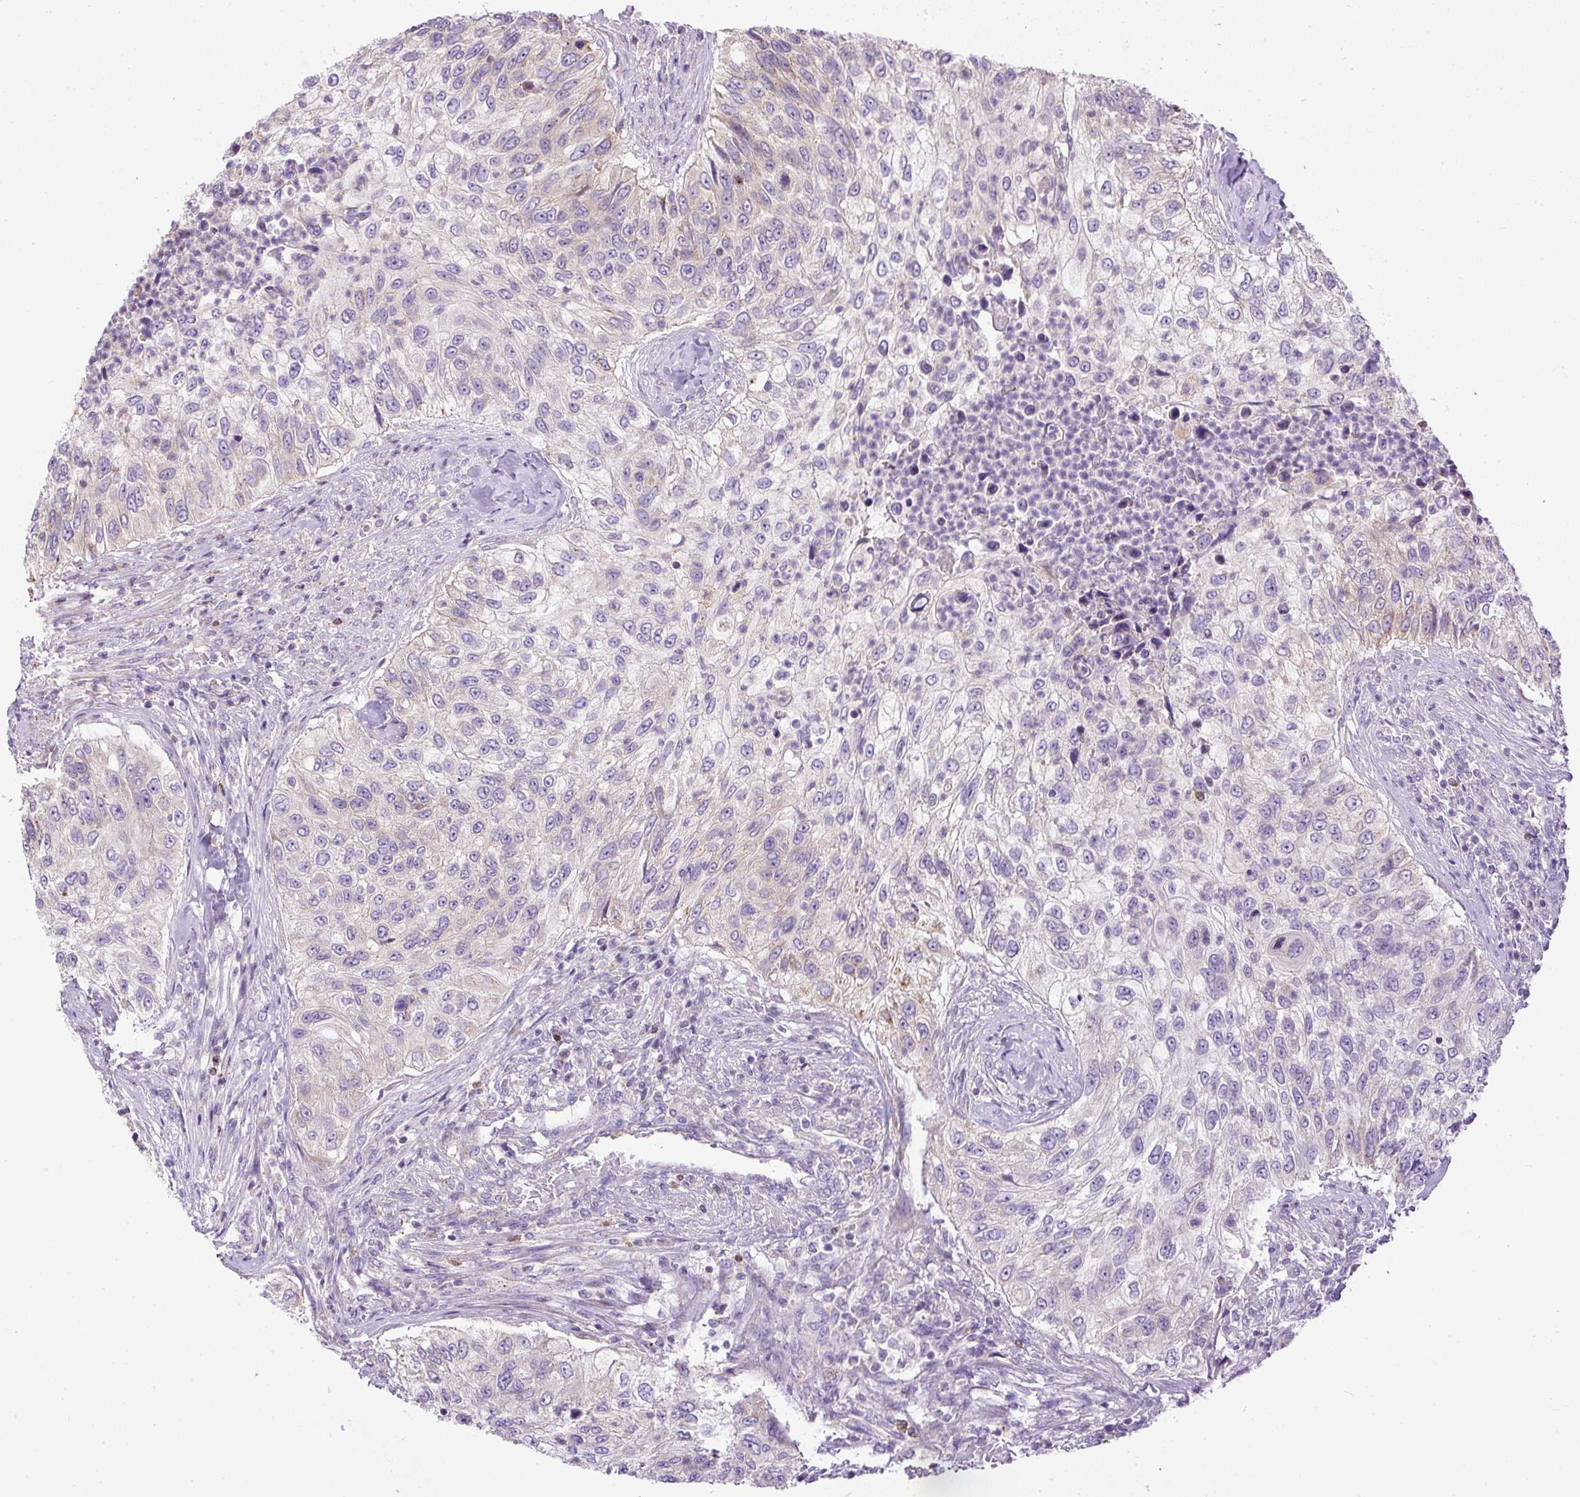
{"staining": {"intensity": "negative", "quantity": "none", "location": "none"}, "tissue": "urothelial cancer", "cell_type": "Tumor cells", "image_type": "cancer", "snomed": [{"axis": "morphology", "description": "Urothelial carcinoma, High grade"}, {"axis": "topography", "description": "Urinary bladder"}], "caption": "This micrograph is of urothelial carcinoma (high-grade) stained with IHC to label a protein in brown with the nuclei are counter-stained blue. There is no expression in tumor cells.", "gene": "CFAP47", "patient": {"sex": "female", "age": 60}}